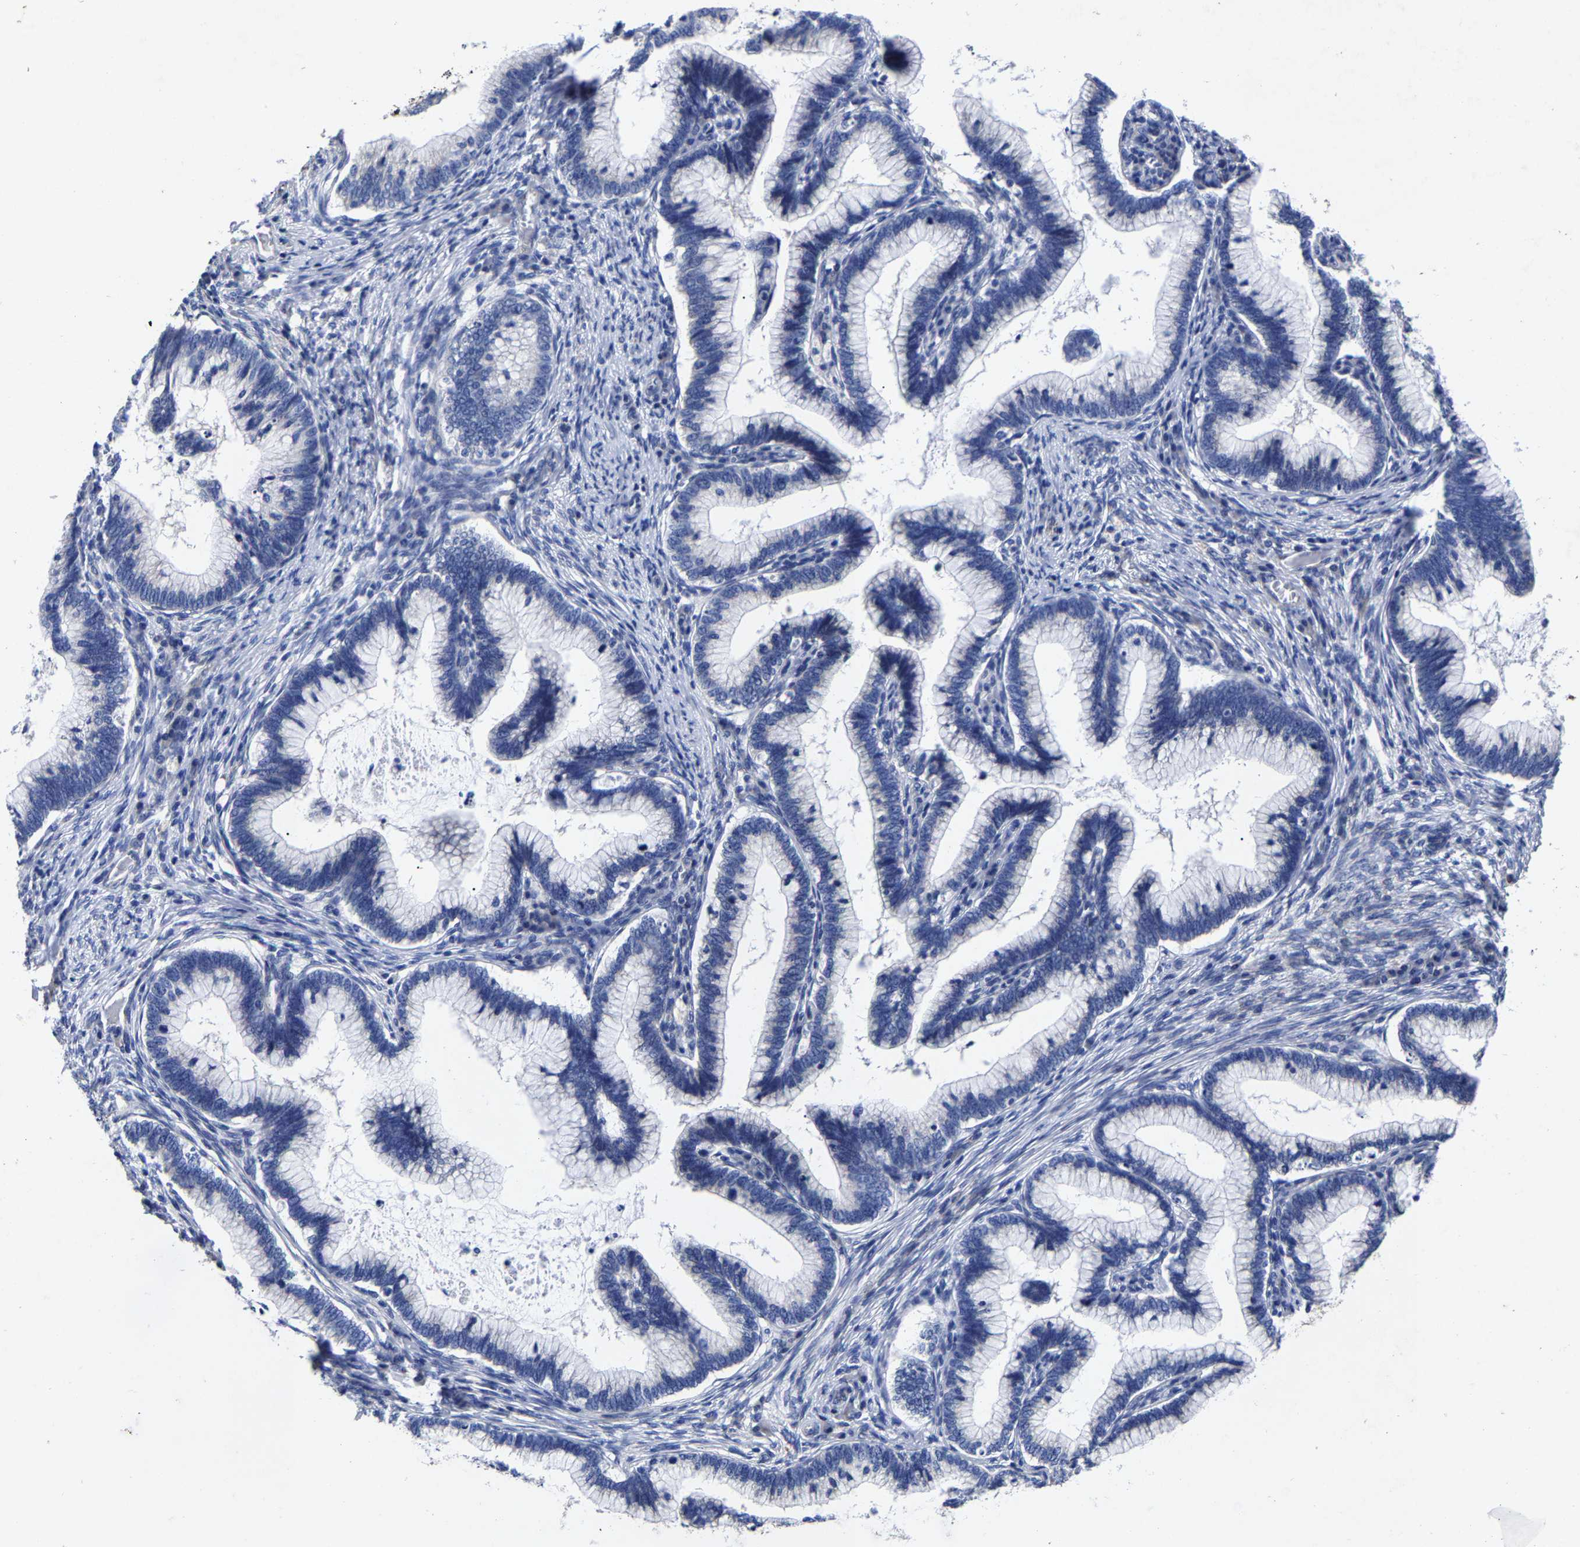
{"staining": {"intensity": "negative", "quantity": "none", "location": "none"}, "tissue": "cervical cancer", "cell_type": "Tumor cells", "image_type": "cancer", "snomed": [{"axis": "morphology", "description": "Adenocarcinoma, NOS"}, {"axis": "topography", "description": "Cervix"}], "caption": "Immunohistochemical staining of human cervical cancer (adenocarcinoma) reveals no significant positivity in tumor cells.", "gene": "AASS", "patient": {"sex": "female", "age": 36}}